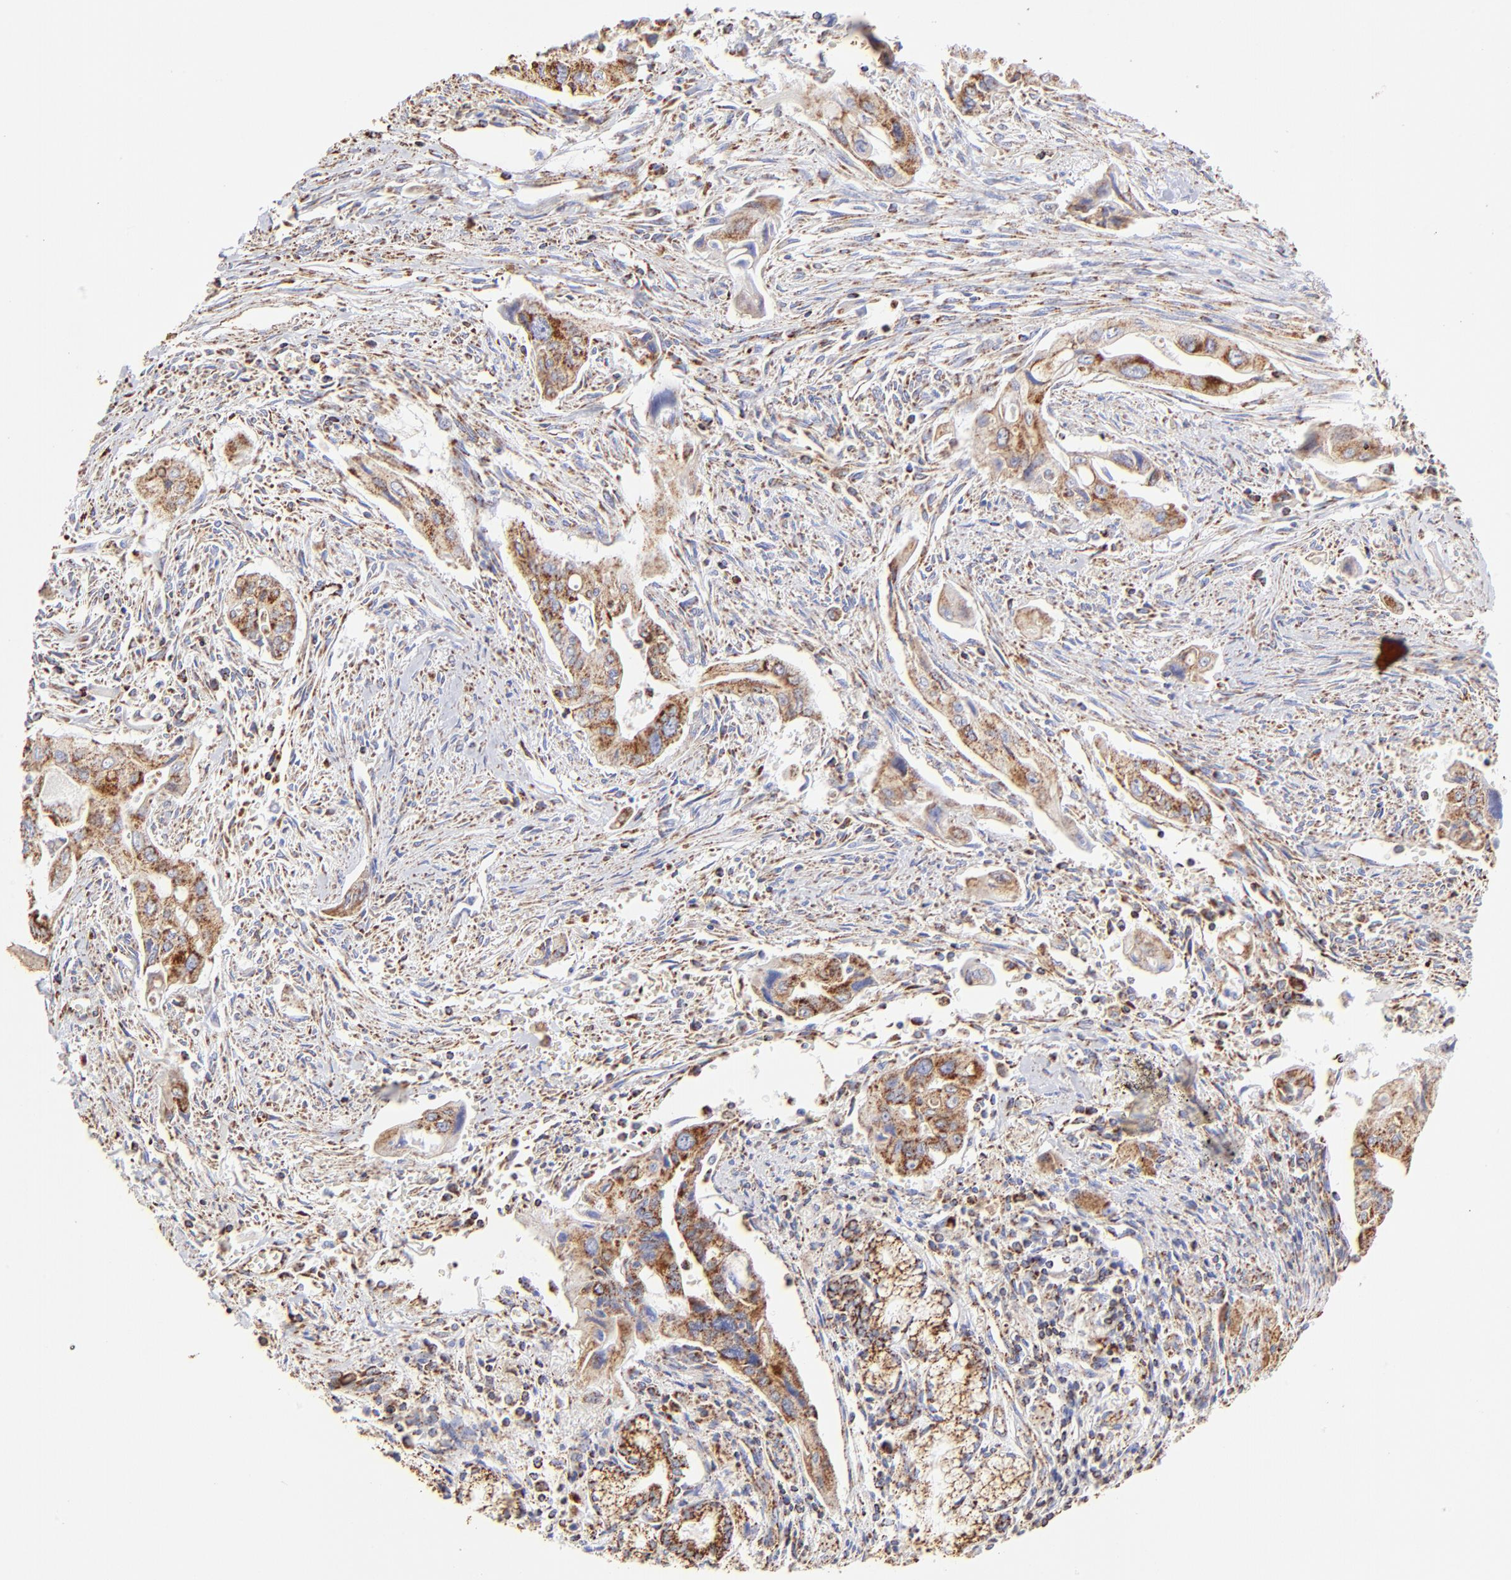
{"staining": {"intensity": "strong", "quantity": ">75%", "location": "cytoplasmic/membranous"}, "tissue": "pancreatic cancer", "cell_type": "Tumor cells", "image_type": "cancer", "snomed": [{"axis": "morphology", "description": "Adenocarcinoma, NOS"}, {"axis": "topography", "description": "Pancreas"}], "caption": "Strong cytoplasmic/membranous expression for a protein is seen in approximately >75% of tumor cells of pancreatic adenocarcinoma using IHC.", "gene": "ECH1", "patient": {"sex": "male", "age": 77}}